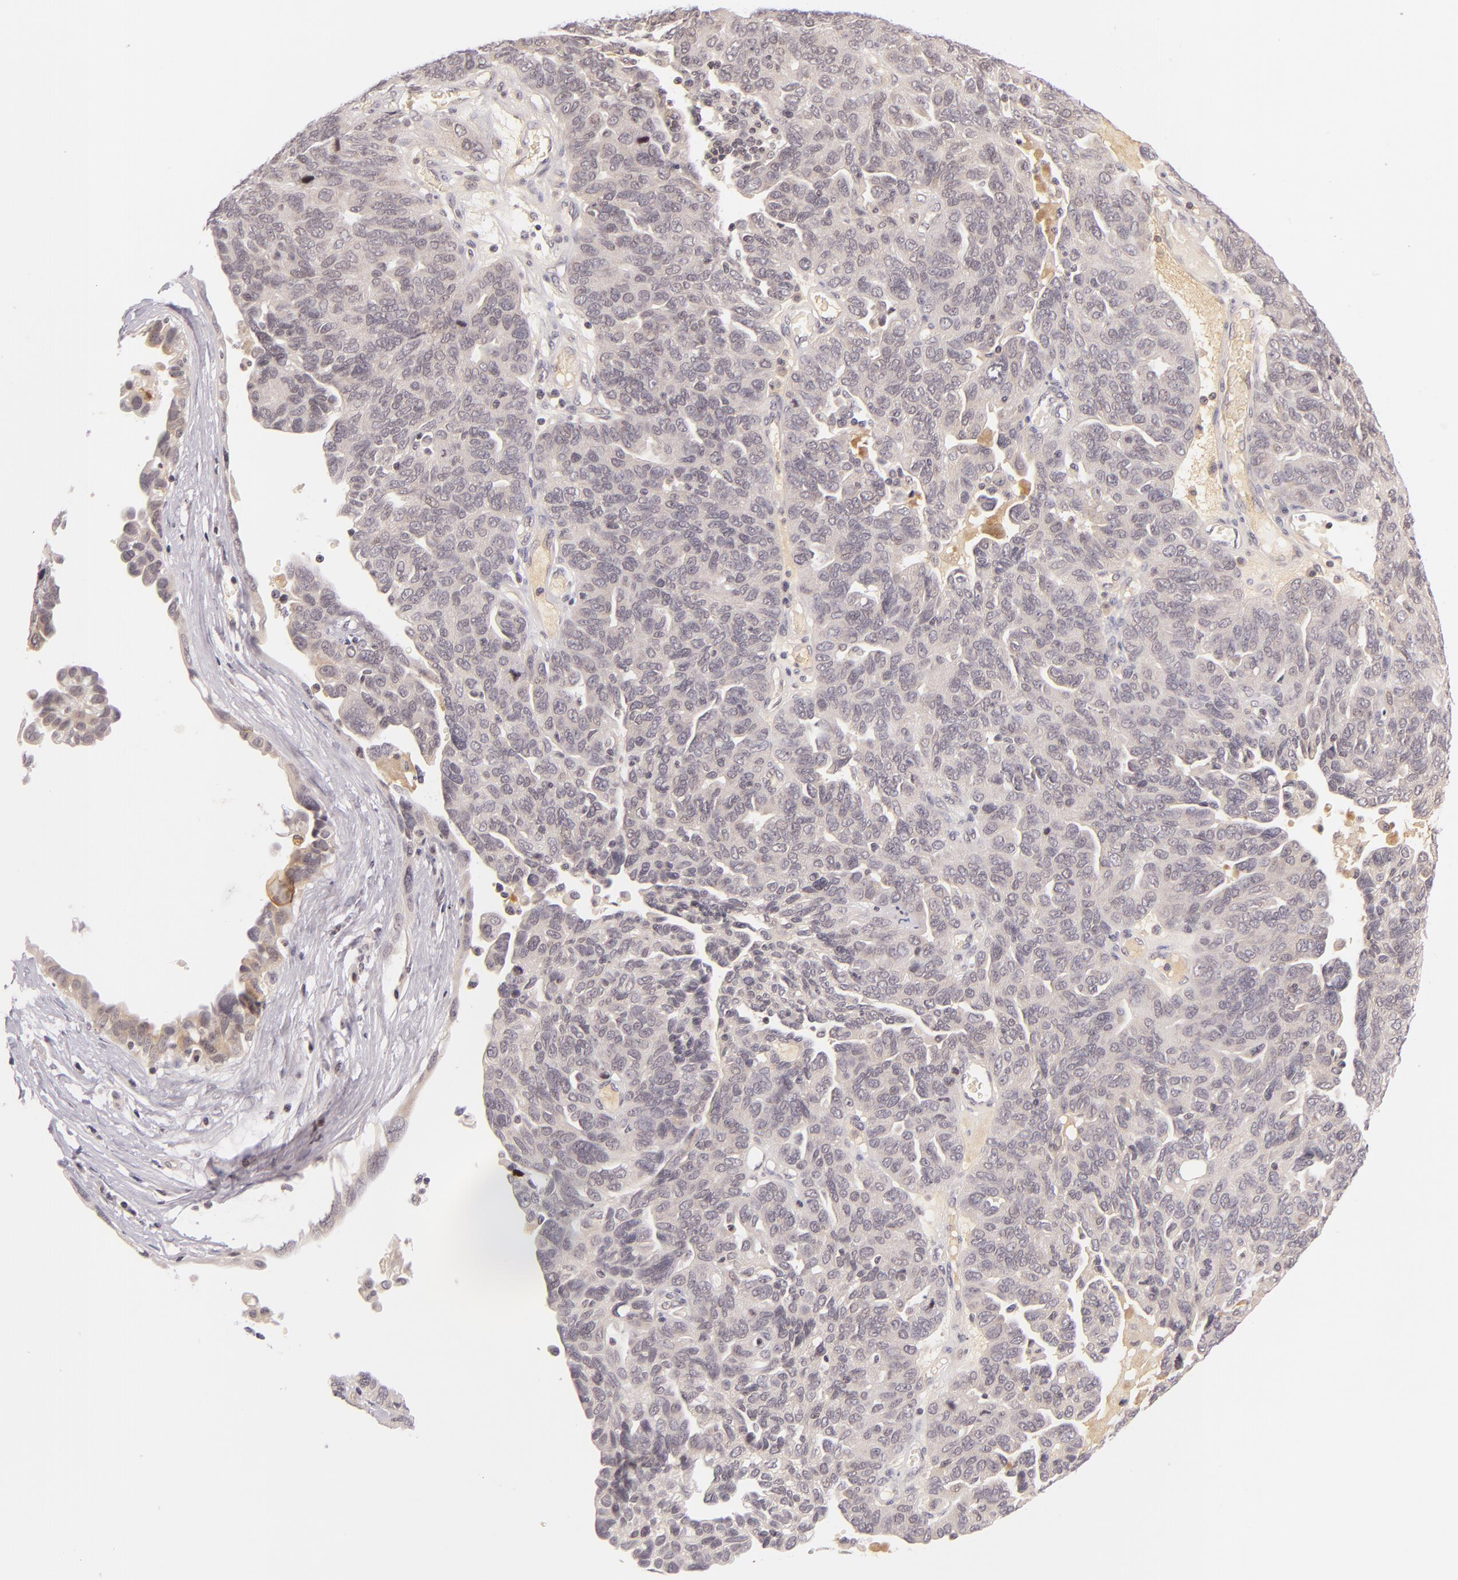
{"staining": {"intensity": "negative", "quantity": "none", "location": "none"}, "tissue": "ovarian cancer", "cell_type": "Tumor cells", "image_type": "cancer", "snomed": [{"axis": "morphology", "description": "Cystadenocarcinoma, serous, NOS"}, {"axis": "topography", "description": "Ovary"}], "caption": "This is an IHC histopathology image of human ovarian cancer. There is no positivity in tumor cells.", "gene": "CASP8", "patient": {"sex": "female", "age": 64}}